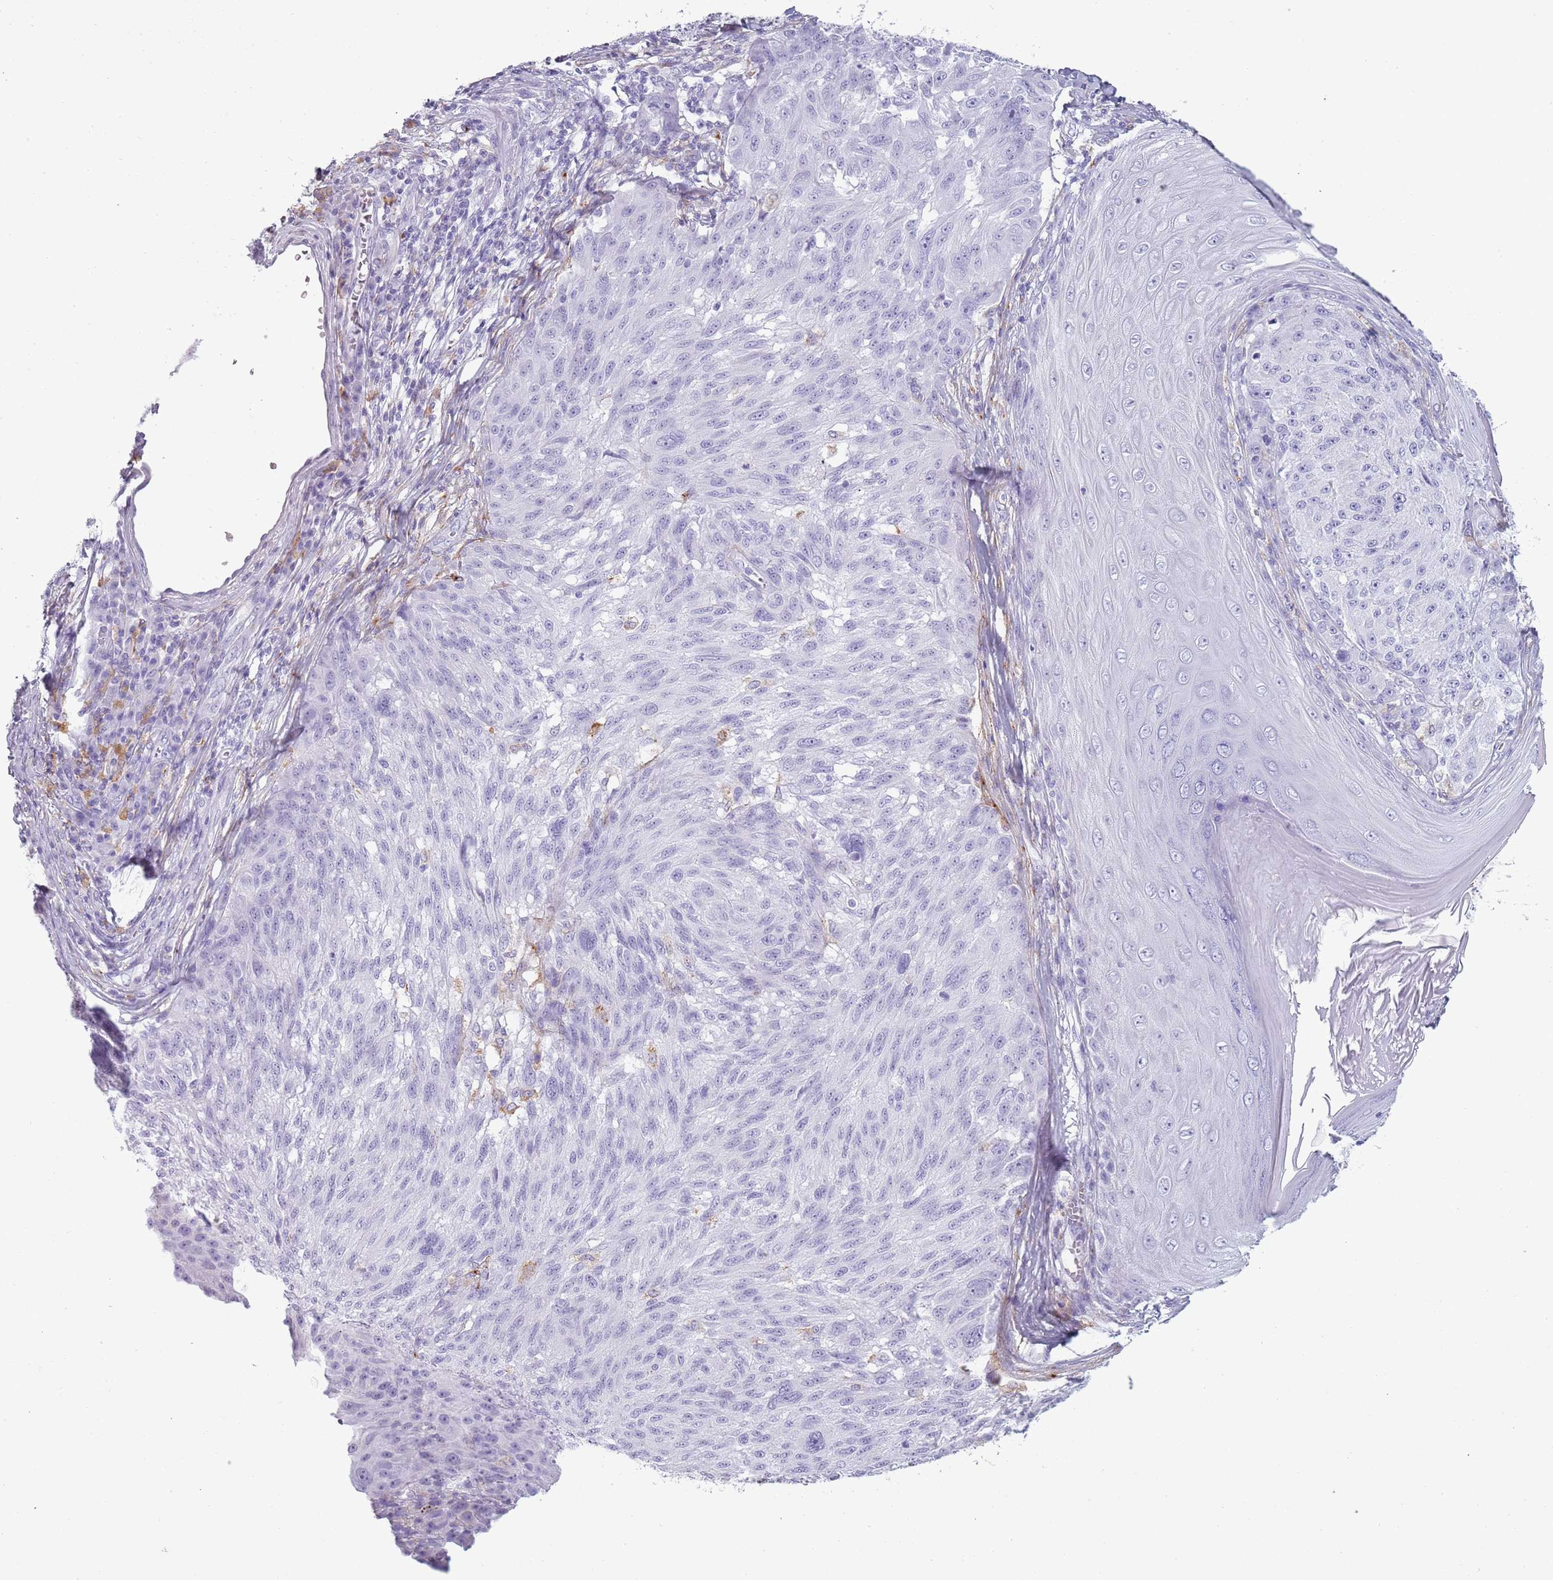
{"staining": {"intensity": "negative", "quantity": "none", "location": "none"}, "tissue": "melanoma", "cell_type": "Tumor cells", "image_type": "cancer", "snomed": [{"axis": "morphology", "description": "Malignant melanoma, NOS"}, {"axis": "topography", "description": "Skin"}], "caption": "Tumor cells show no significant protein staining in melanoma.", "gene": "COLEC12", "patient": {"sex": "male", "age": 53}}